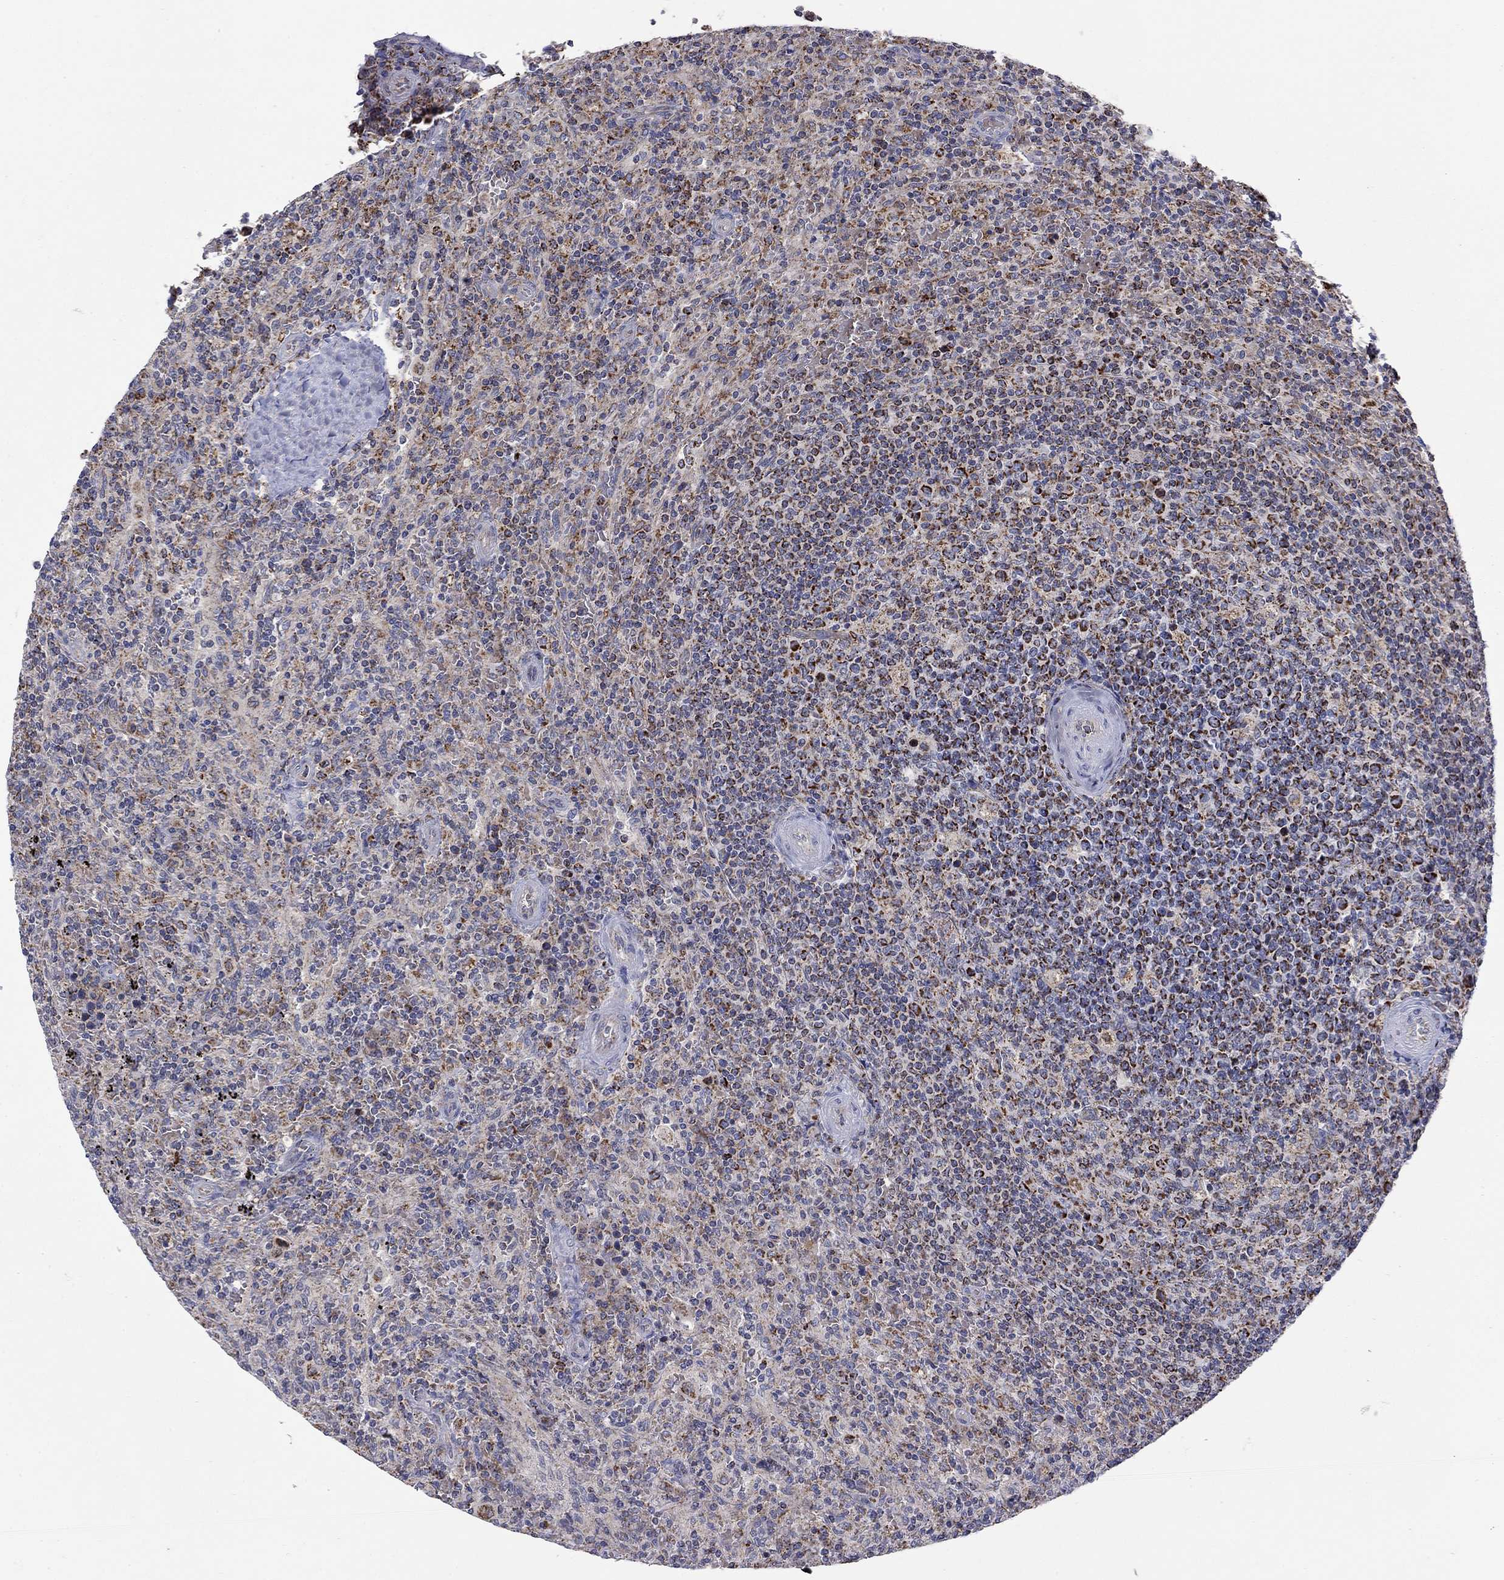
{"staining": {"intensity": "strong", "quantity": "25%-75%", "location": "cytoplasmic/membranous"}, "tissue": "lymphoma", "cell_type": "Tumor cells", "image_type": "cancer", "snomed": [{"axis": "morphology", "description": "Malignant lymphoma, non-Hodgkin's type, Low grade"}, {"axis": "topography", "description": "Spleen"}], "caption": "IHC of low-grade malignant lymphoma, non-Hodgkin's type displays high levels of strong cytoplasmic/membranous positivity in approximately 25%-75% of tumor cells.", "gene": "HPS5", "patient": {"sex": "male", "age": 62}}